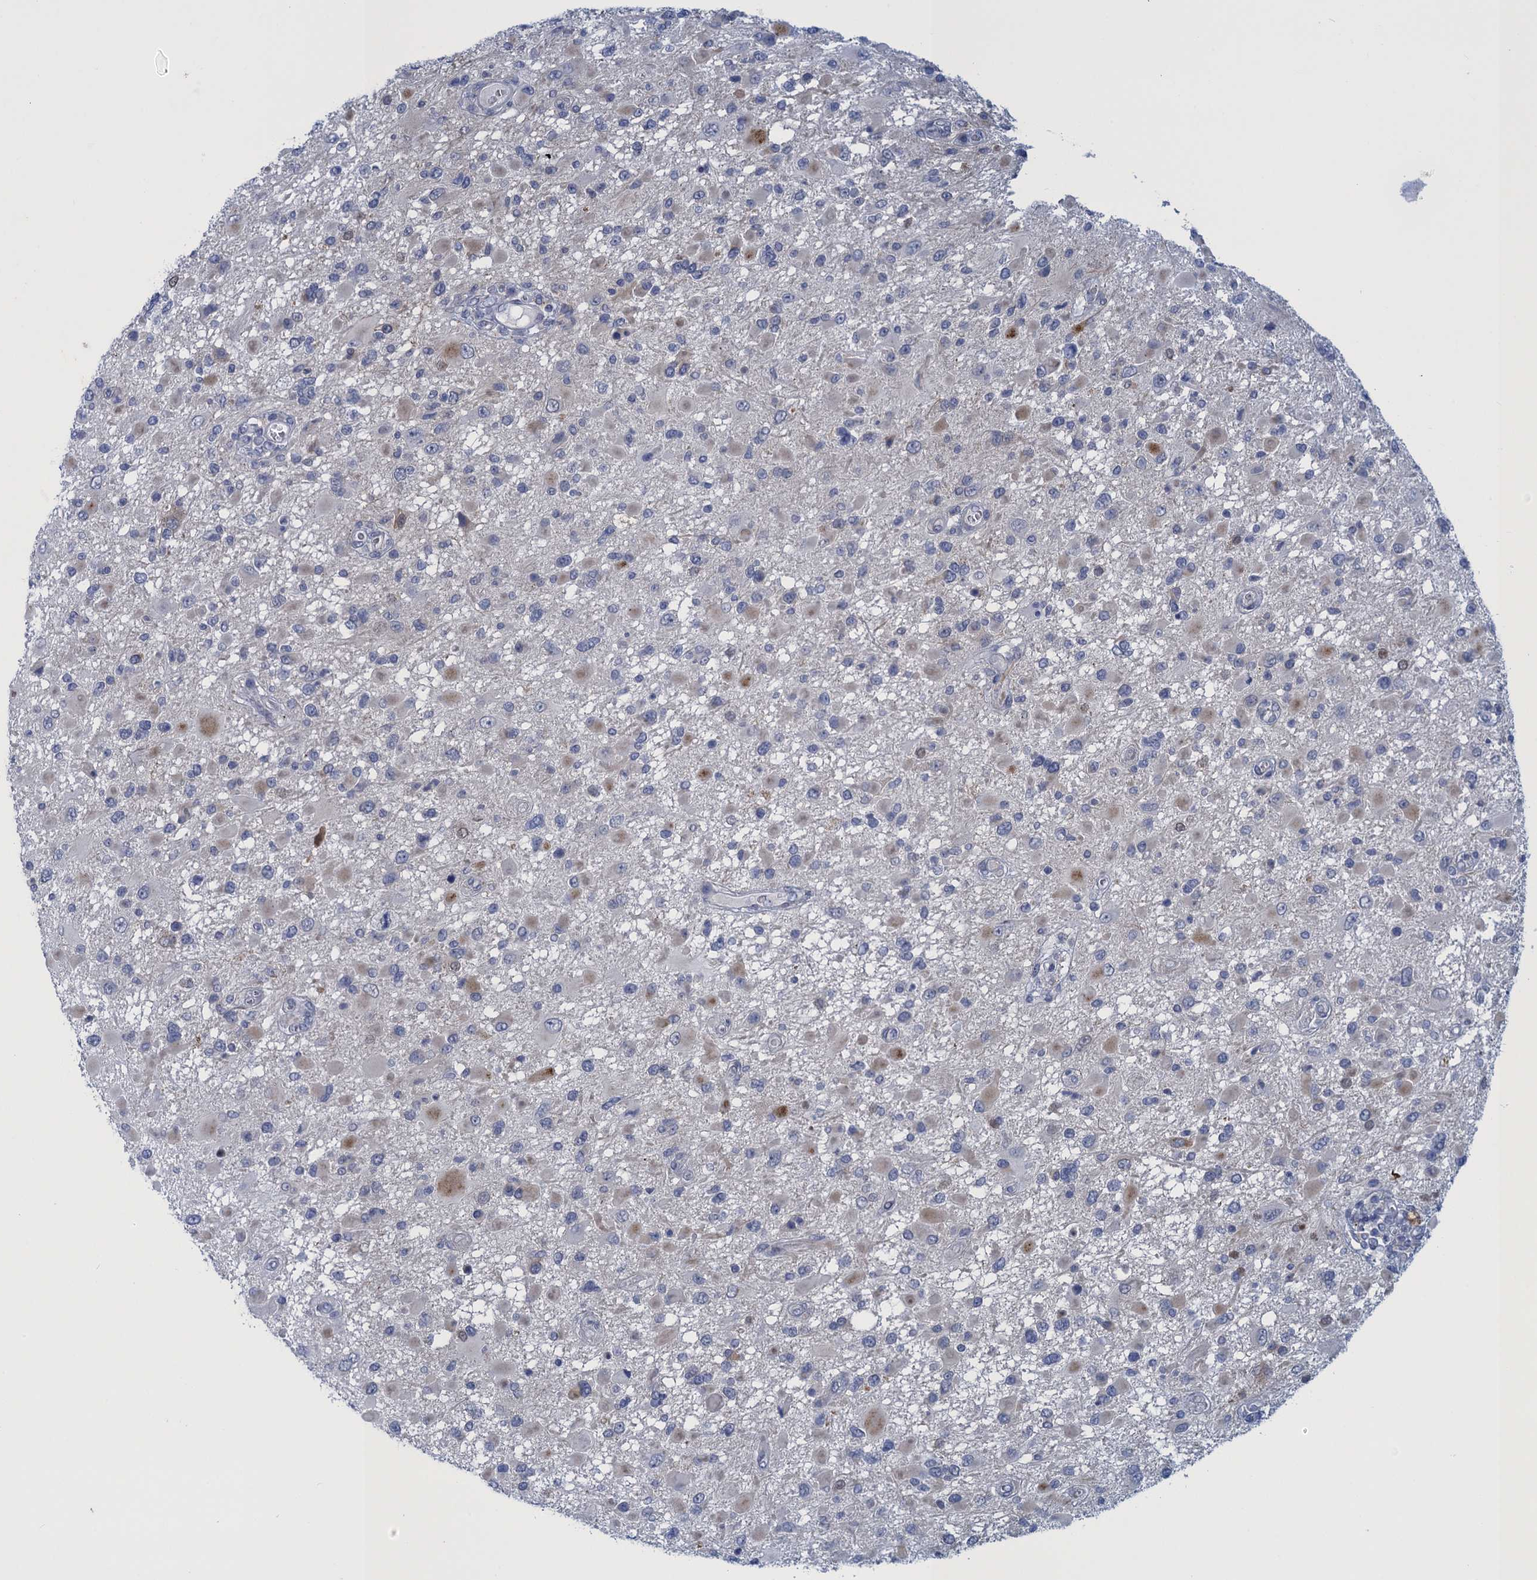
{"staining": {"intensity": "negative", "quantity": "none", "location": "none"}, "tissue": "glioma", "cell_type": "Tumor cells", "image_type": "cancer", "snomed": [{"axis": "morphology", "description": "Glioma, malignant, High grade"}, {"axis": "topography", "description": "Brain"}], "caption": "IHC image of glioma stained for a protein (brown), which displays no positivity in tumor cells.", "gene": "SCEL", "patient": {"sex": "male", "age": 53}}